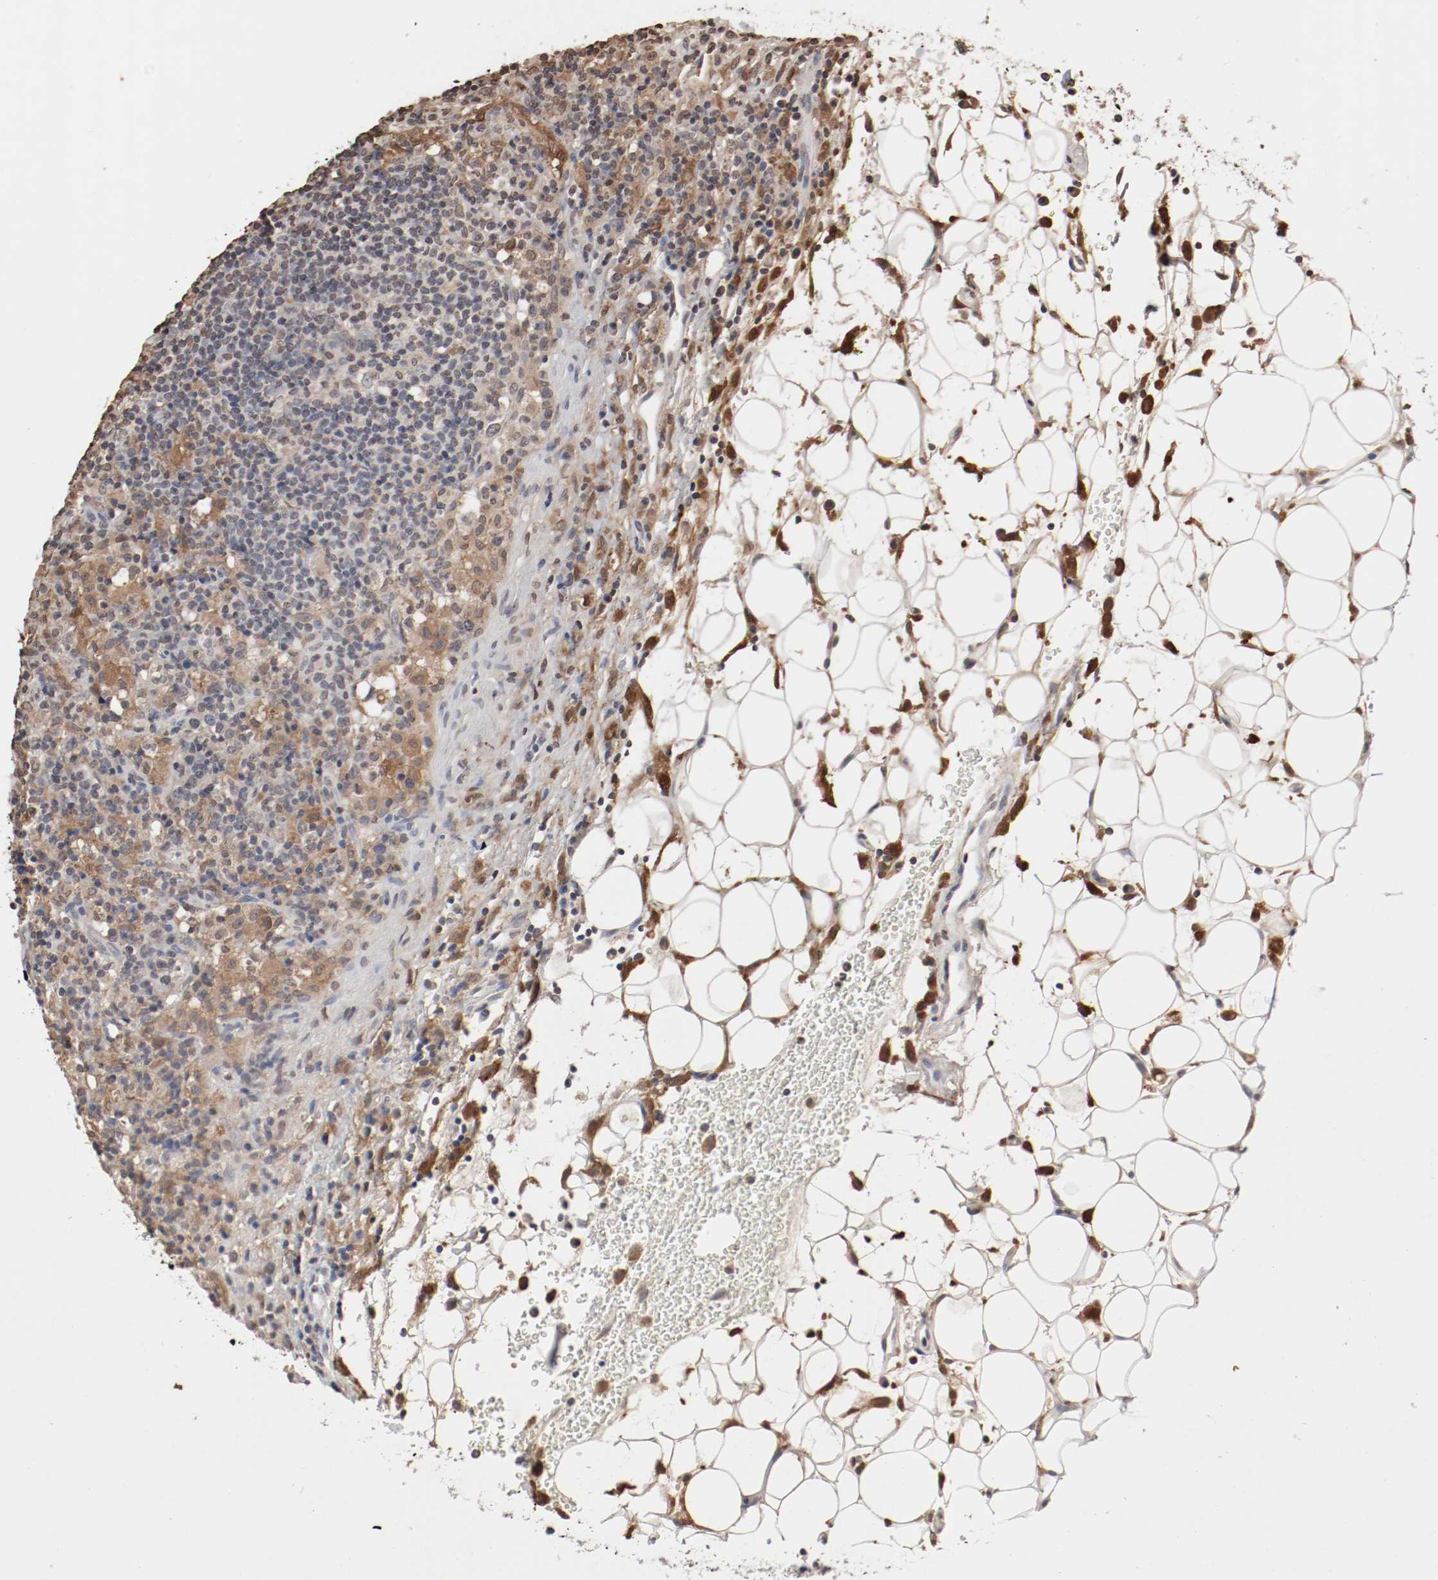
{"staining": {"intensity": "moderate", "quantity": "25%-75%", "location": "cytoplasmic/membranous,nuclear"}, "tissue": "lymphoma", "cell_type": "Tumor cells", "image_type": "cancer", "snomed": [{"axis": "morphology", "description": "Hodgkin's disease, NOS"}, {"axis": "topography", "description": "Lymph node"}], "caption": "Protein expression analysis of Hodgkin's disease reveals moderate cytoplasmic/membranous and nuclear expression in approximately 25%-75% of tumor cells.", "gene": "WASL", "patient": {"sex": "male", "age": 65}}